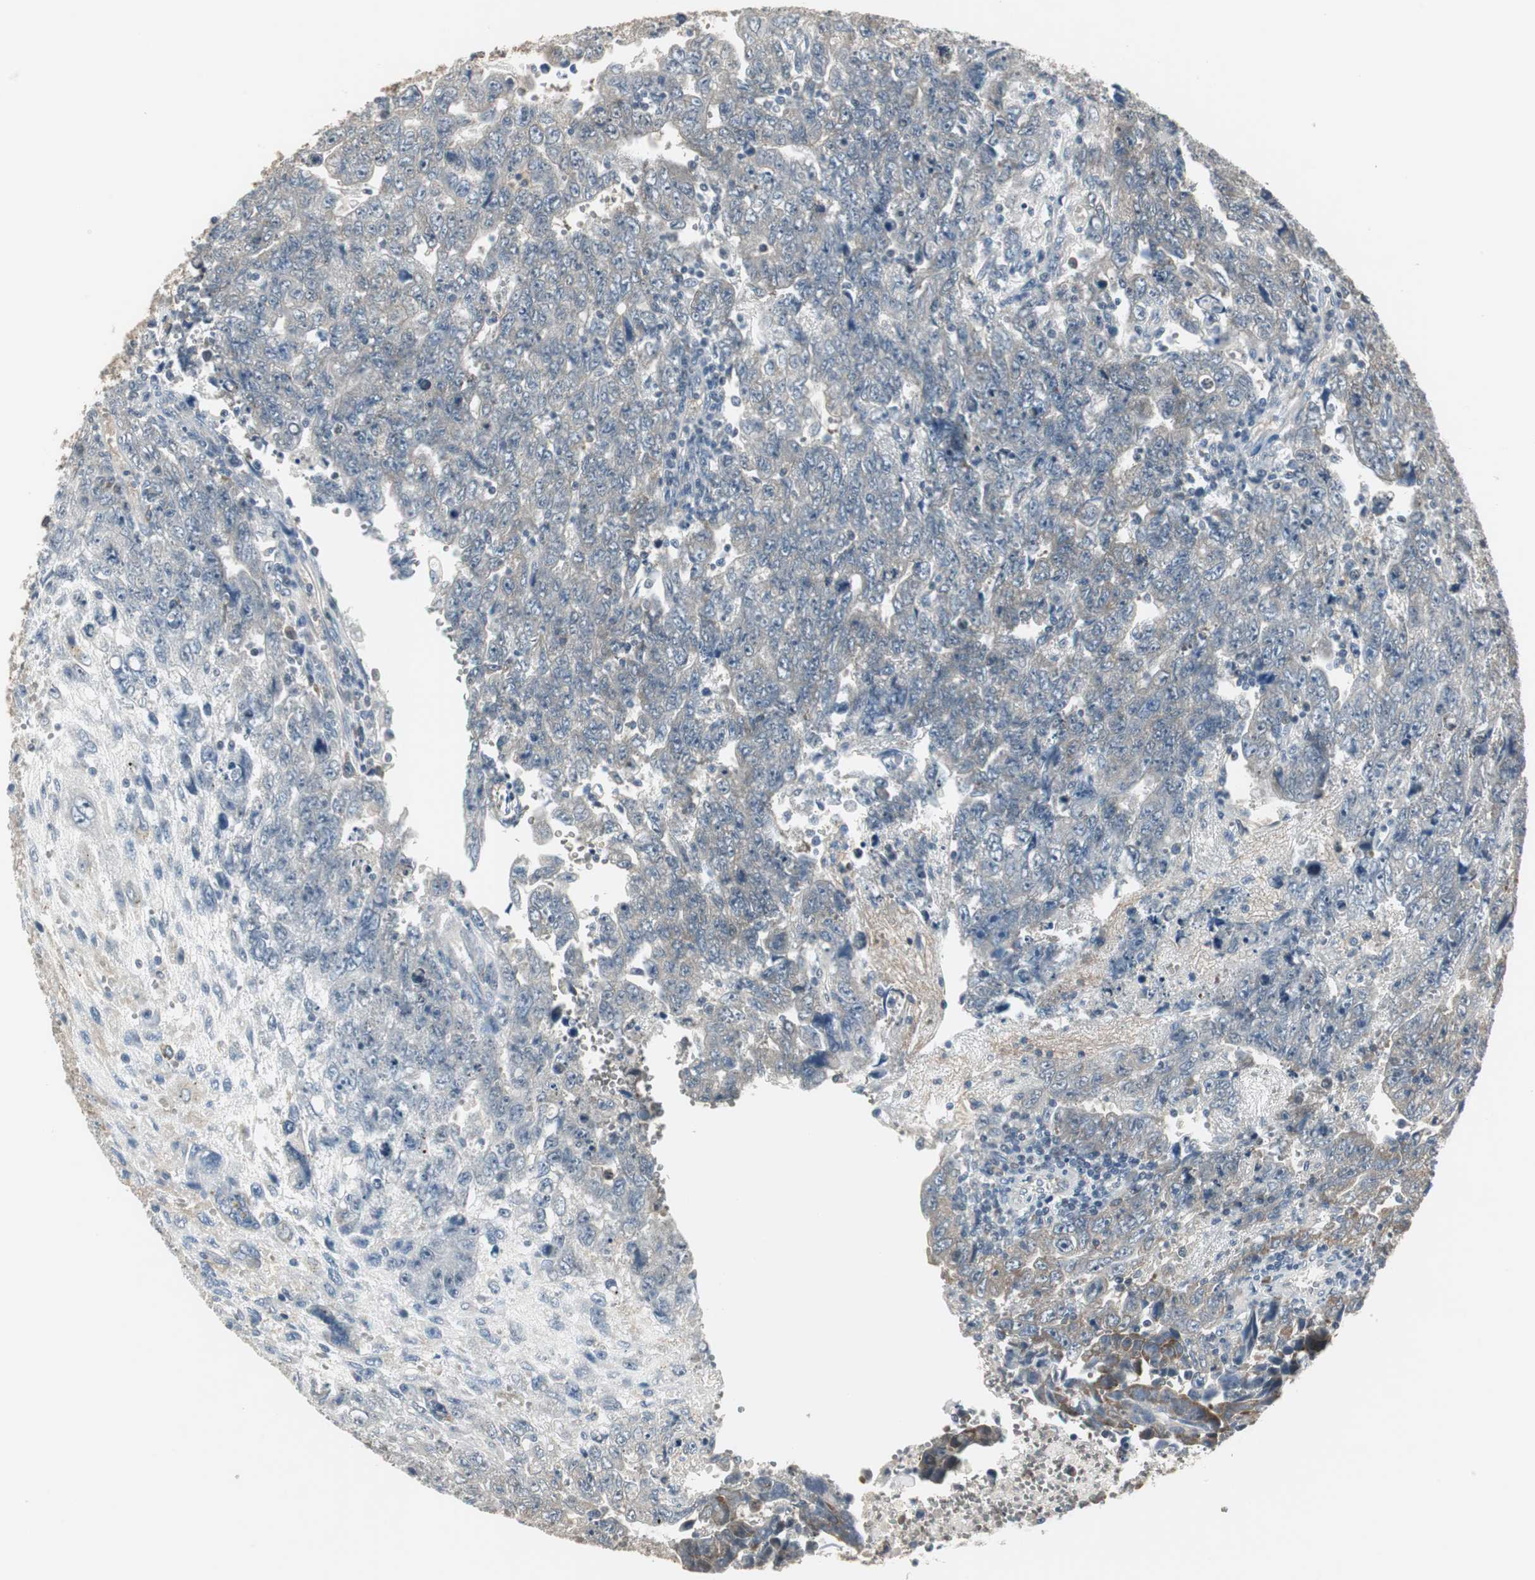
{"staining": {"intensity": "weak", "quantity": "25%-75%", "location": "cytoplasmic/membranous"}, "tissue": "testis cancer", "cell_type": "Tumor cells", "image_type": "cancer", "snomed": [{"axis": "morphology", "description": "Carcinoma, Embryonal, NOS"}, {"axis": "topography", "description": "Testis"}], "caption": "About 25%-75% of tumor cells in human testis cancer display weak cytoplasmic/membranous protein positivity as visualized by brown immunohistochemical staining.", "gene": "CCT5", "patient": {"sex": "male", "age": 28}}